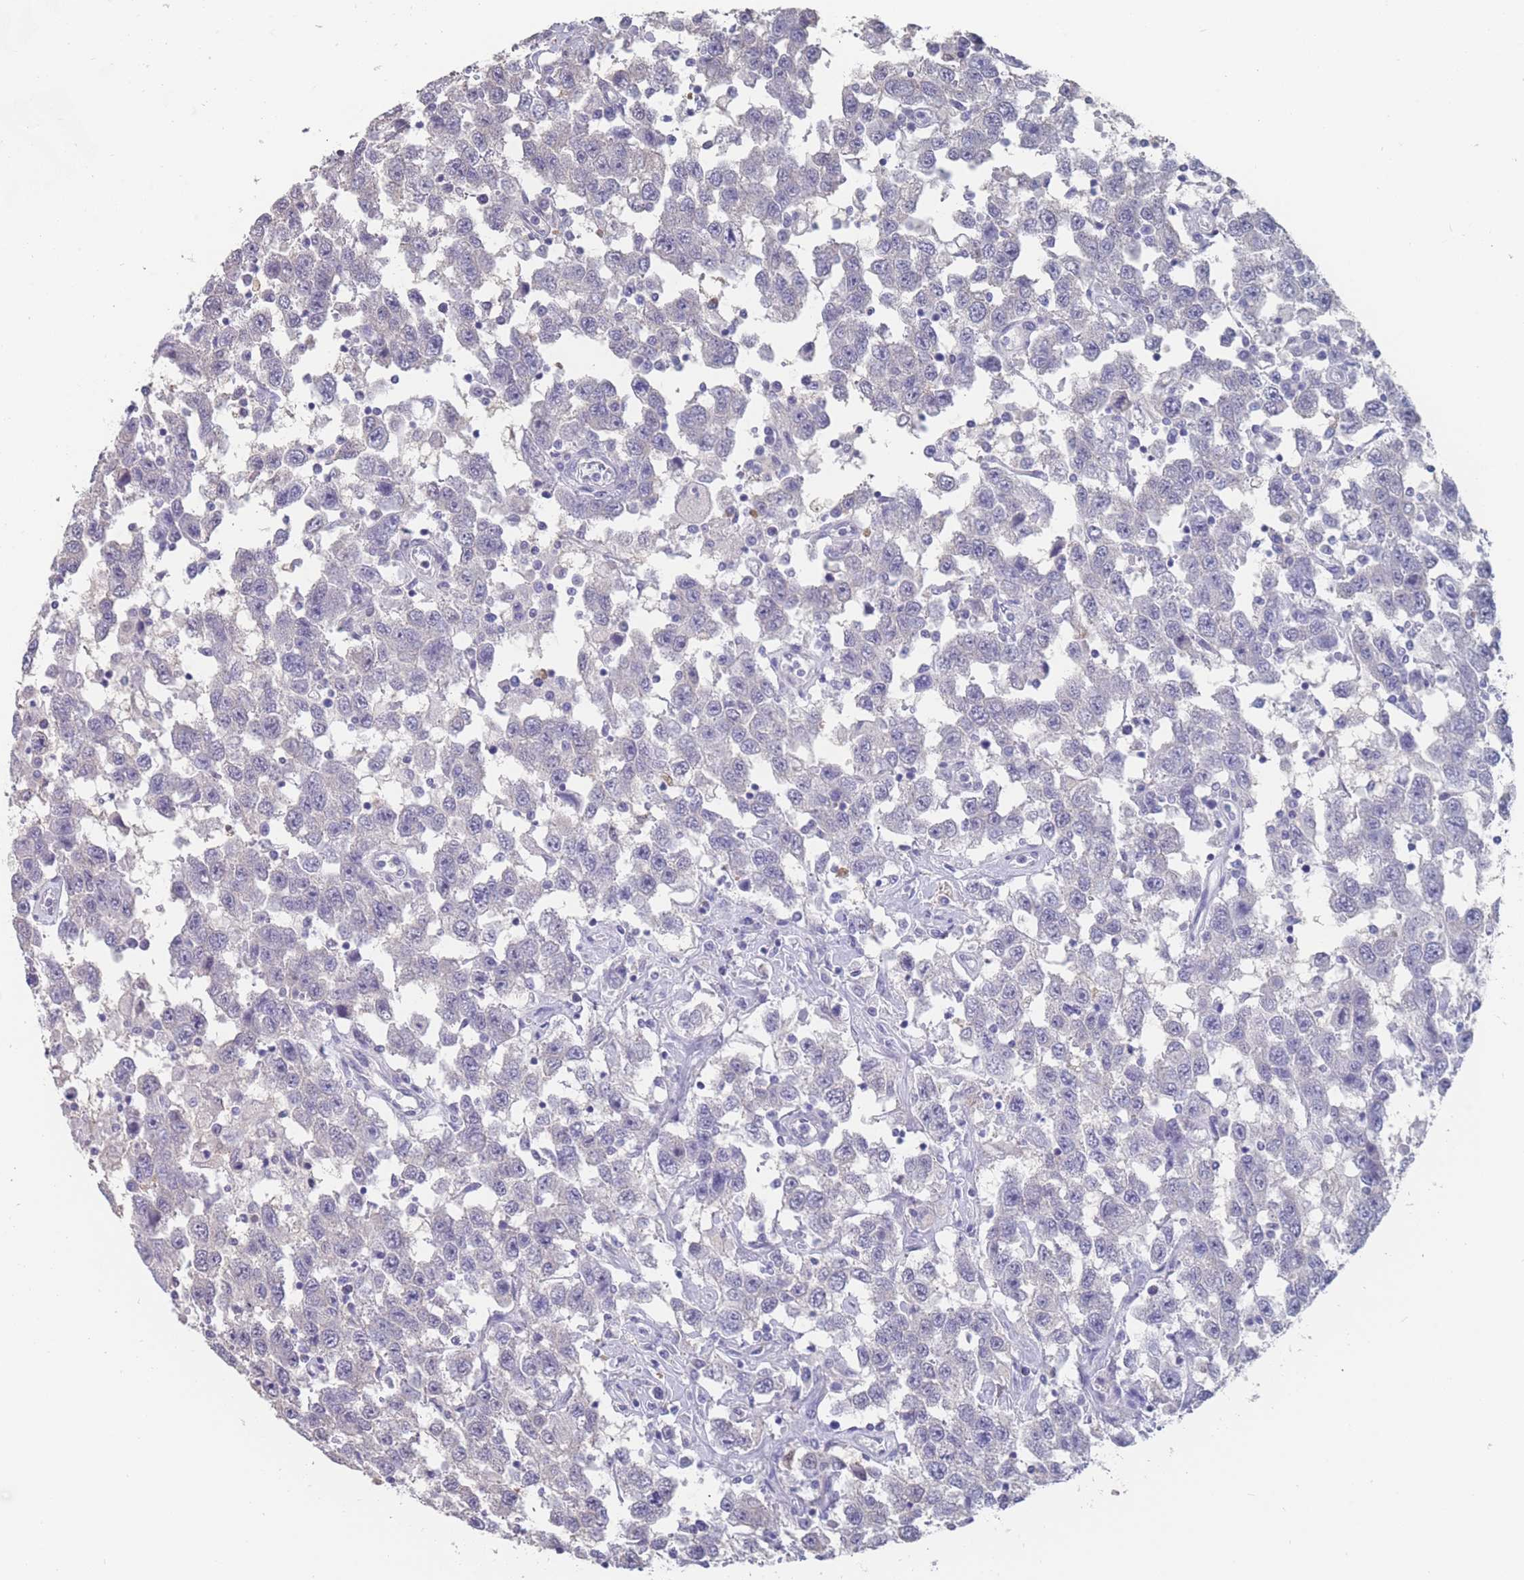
{"staining": {"intensity": "negative", "quantity": "none", "location": "none"}, "tissue": "testis cancer", "cell_type": "Tumor cells", "image_type": "cancer", "snomed": [{"axis": "morphology", "description": "Seminoma, NOS"}, {"axis": "topography", "description": "Testis"}], "caption": "This is a micrograph of immunohistochemistry staining of testis cancer (seminoma), which shows no positivity in tumor cells. The staining is performed using DAB (3,3'-diaminobenzidine) brown chromogen with nuclei counter-stained in using hematoxylin.", "gene": "CYP51A1", "patient": {"sex": "male", "age": 41}}